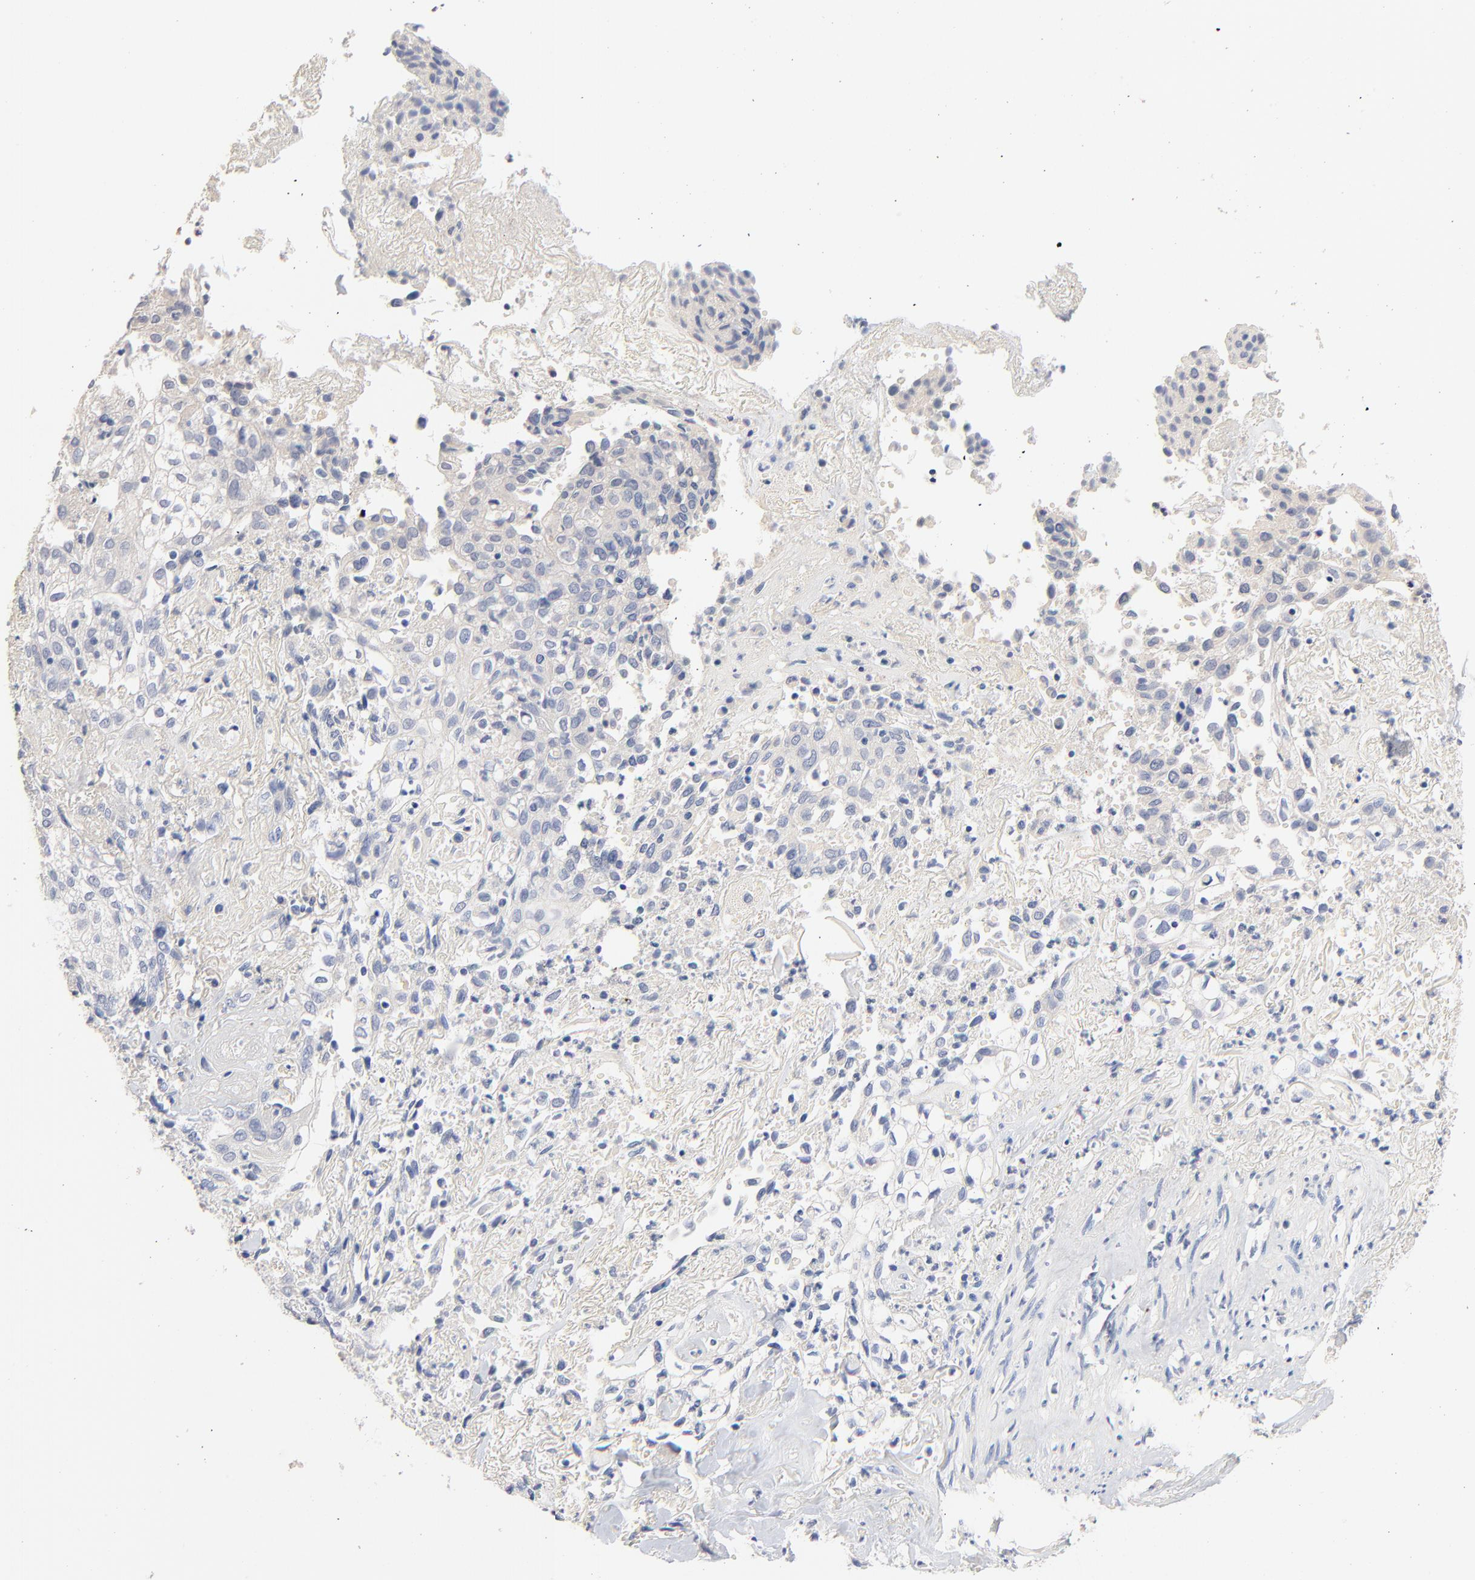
{"staining": {"intensity": "negative", "quantity": "none", "location": "none"}, "tissue": "skin cancer", "cell_type": "Tumor cells", "image_type": "cancer", "snomed": [{"axis": "morphology", "description": "Squamous cell carcinoma, NOS"}, {"axis": "topography", "description": "Skin"}], "caption": "Tumor cells show no significant expression in skin squamous cell carcinoma.", "gene": "CPS1", "patient": {"sex": "male", "age": 65}}